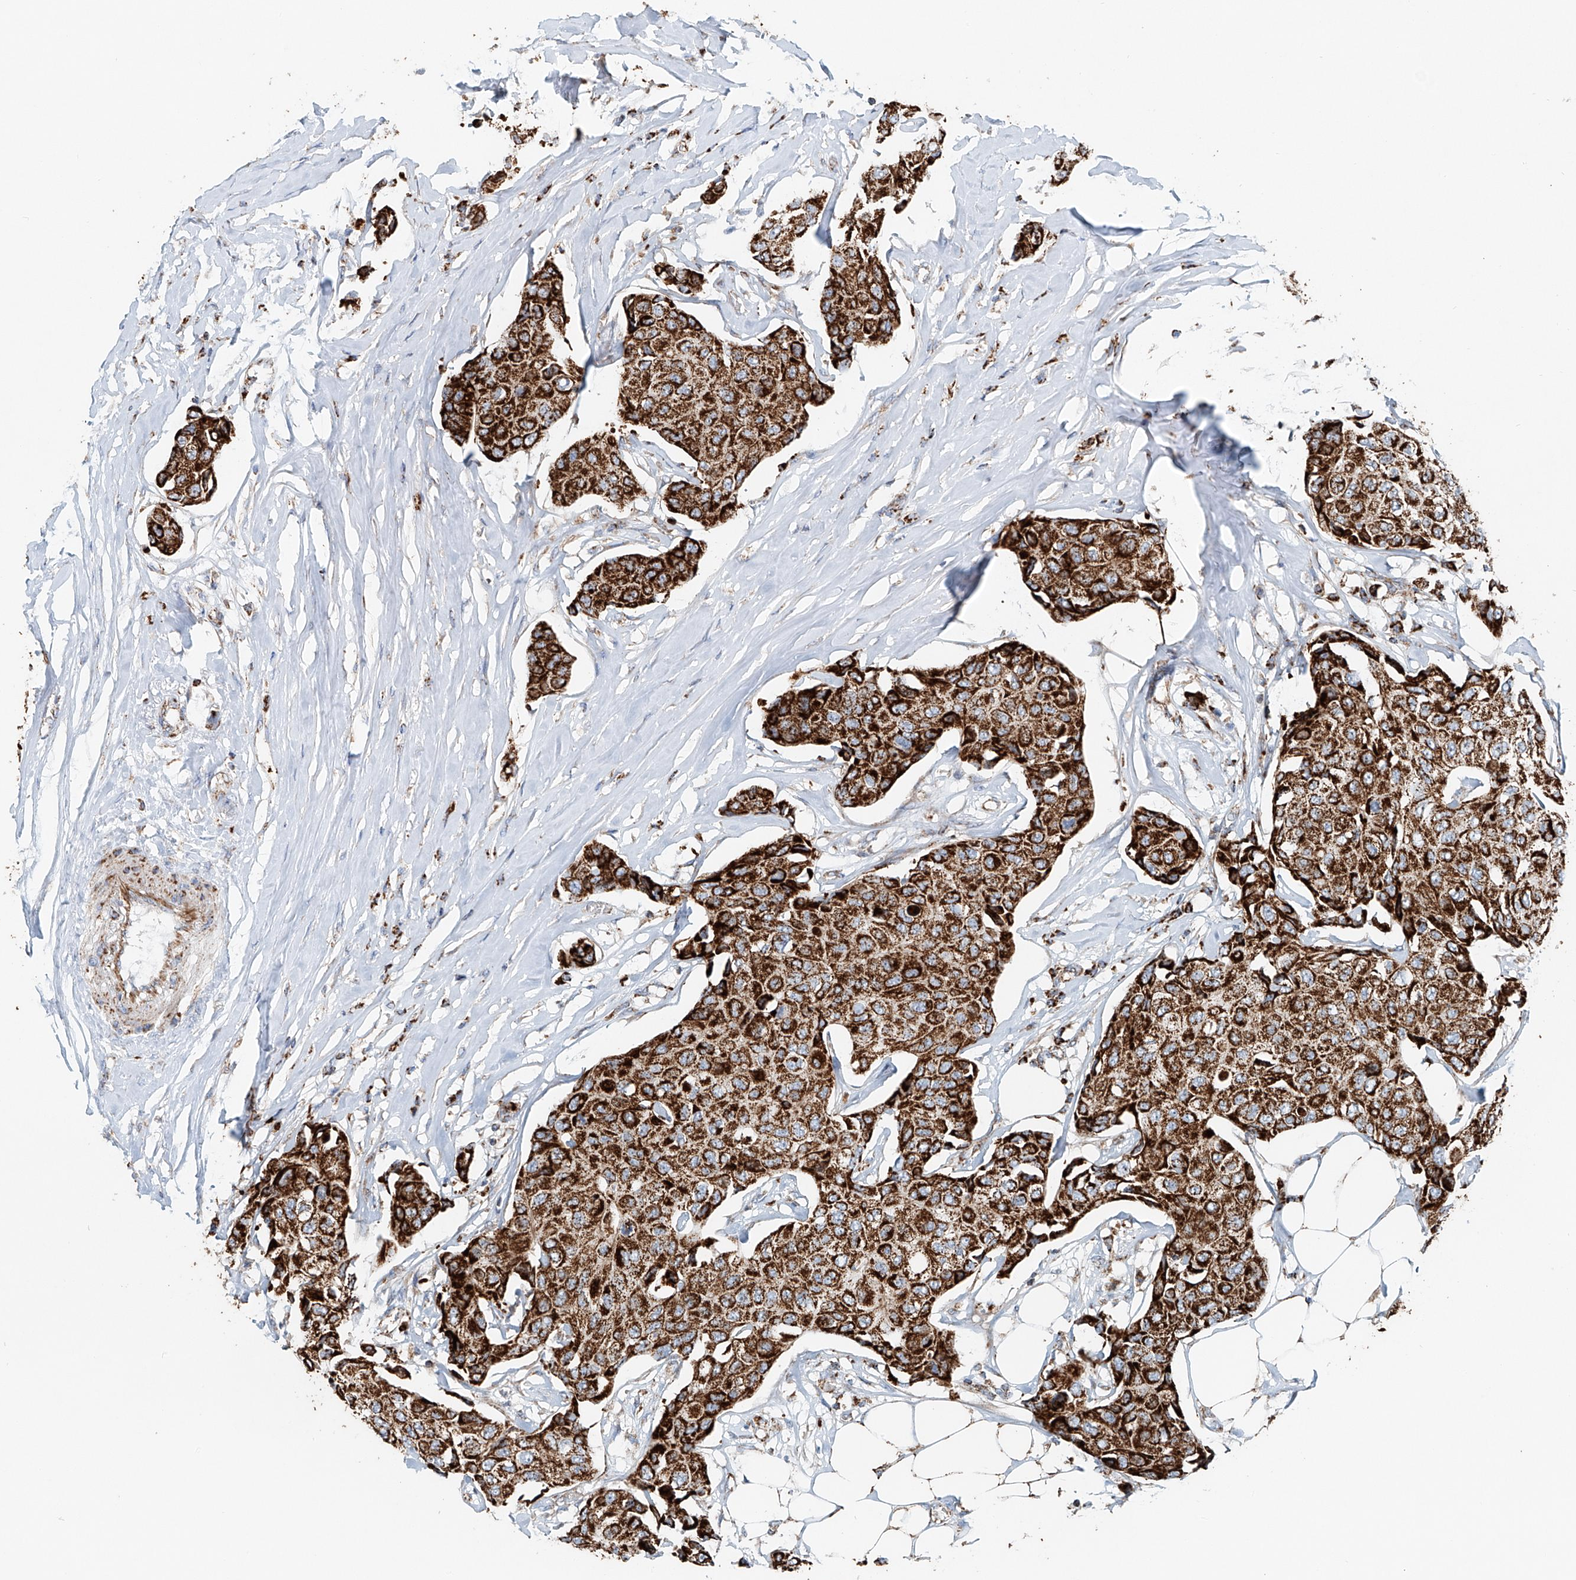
{"staining": {"intensity": "strong", "quantity": ">75%", "location": "cytoplasmic/membranous"}, "tissue": "breast cancer", "cell_type": "Tumor cells", "image_type": "cancer", "snomed": [{"axis": "morphology", "description": "Duct carcinoma"}, {"axis": "topography", "description": "Breast"}], "caption": "Immunohistochemical staining of human breast cancer (invasive ductal carcinoma) displays high levels of strong cytoplasmic/membranous protein staining in approximately >75% of tumor cells.", "gene": "CARD10", "patient": {"sex": "female", "age": 80}}